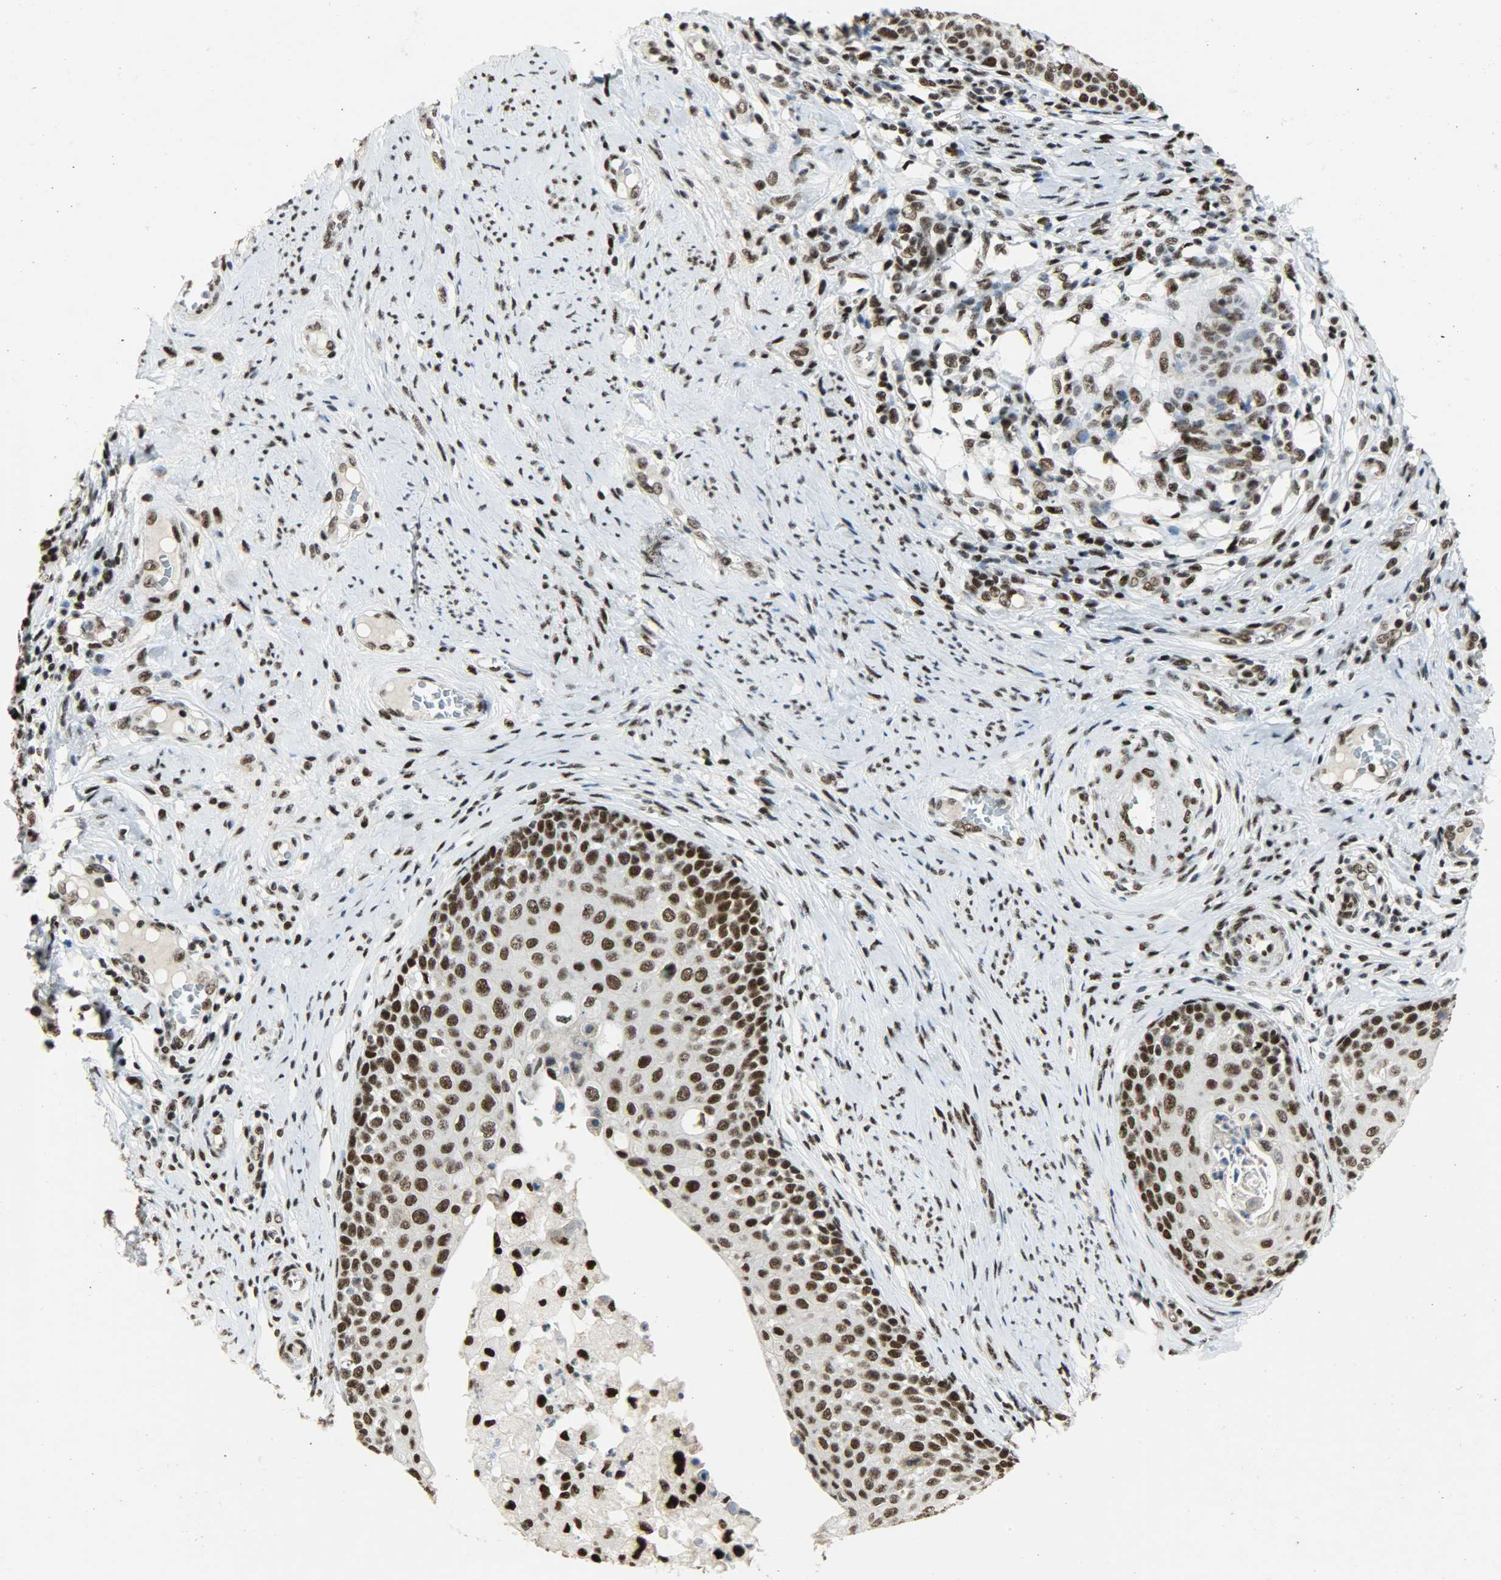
{"staining": {"intensity": "strong", "quantity": ">75%", "location": "nuclear"}, "tissue": "cervical cancer", "cell_type": "Tumor cells", "image_type": "cancer", "snomed": [{"axis": "morphology", "description": "Squamous cell carcinoma, NOS"}, {"axis": "morphology", "description": "Adenocarcinoma, NOS"}, {"axis": "topography", "description": "Cervix"}], "caption": "Cervical squamous cell carcinoma stained with a brown dye demonstrates strong nuclear positive staining in approximately >75% of tumor cells.", "gene": "SSB", "patient": {"sex": "female", "age": 52}}